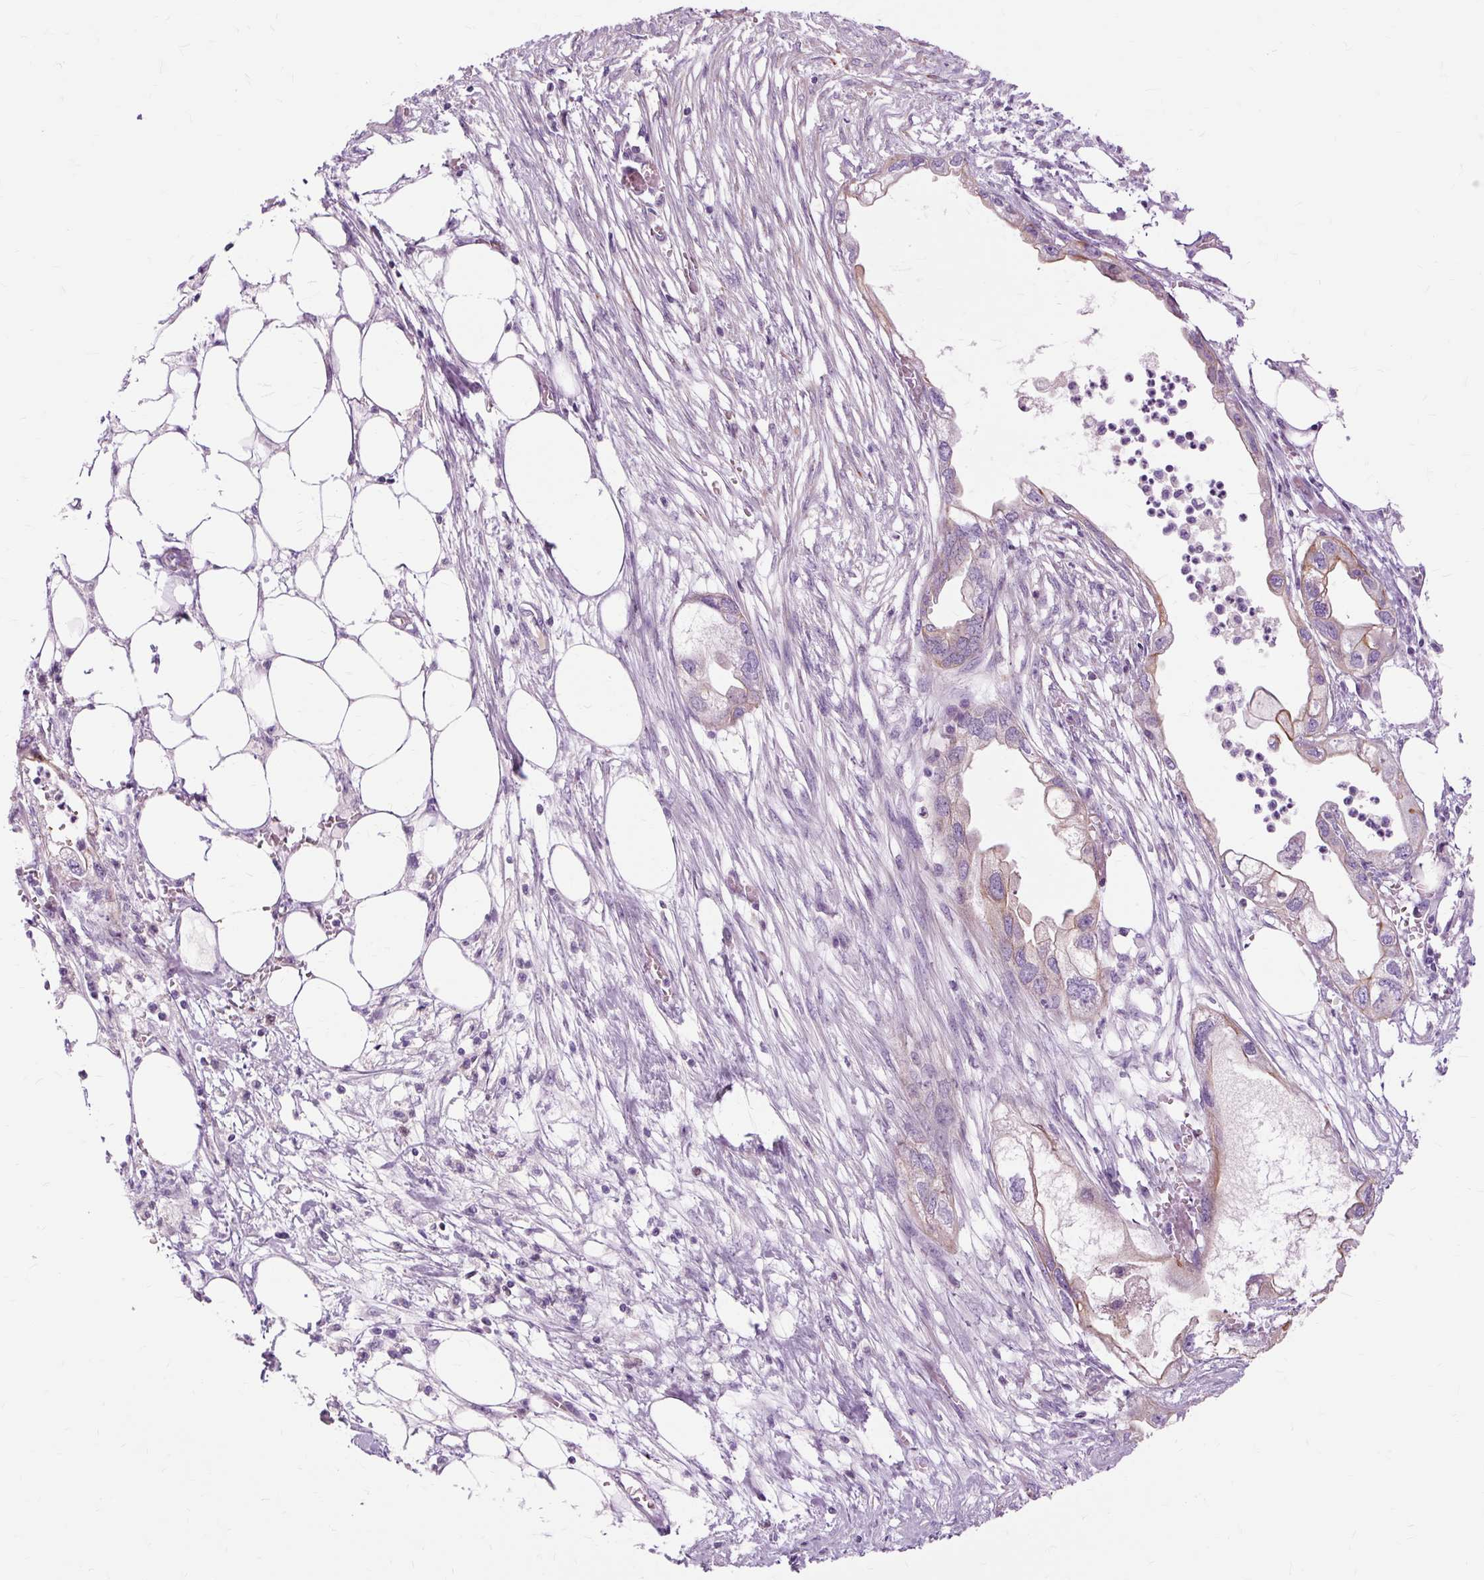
{"staining": {"intensity": "moderate", "quantity": "<25%", "location": "cytoplasmic/membranous"}, "tissue": "endometrial cancer", "cell_type": "Tumor cells", "image_type": "cancer", "snomed": [{"axis": "morphology", "description": "Adenocarcinoma, NOS"}, {"axis": "morphology", "description": "Adenocarcinoma, metastatic, NOS"}, {"axis": "topography", "description": "Adipose tissue"}, {"axis": "topography", "description": "Endometrium"}], "caption": "Adenocarcinoma (endometrial) was stained to show a protein in brown. There is low levels of moderate cytoplasmic/membranous staining in approximately <25% of tumor cells.", "gene": "DCTN4", "patient": {"sex": "female", "age": 67}}